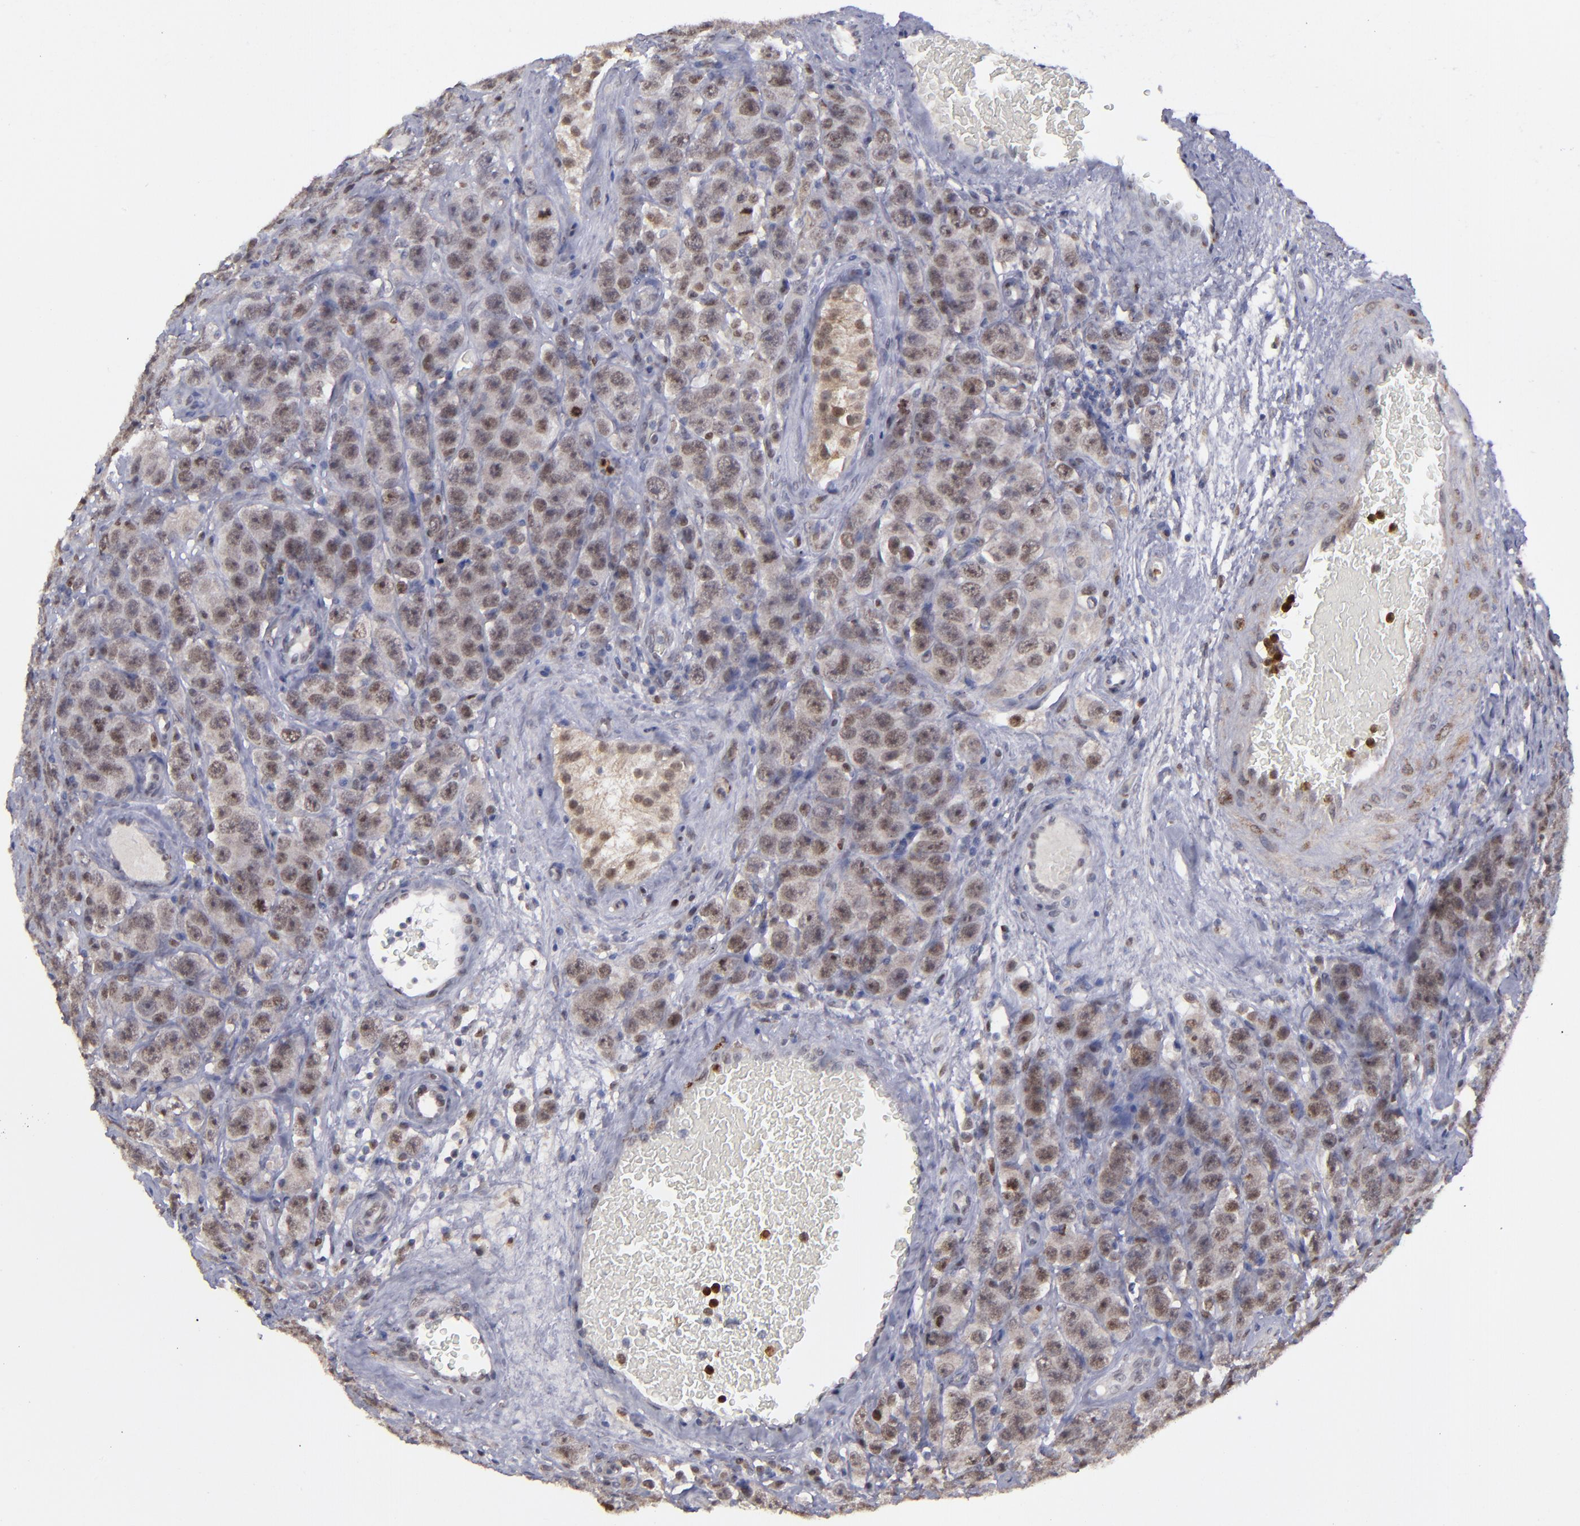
{"staining": {"intensity": "moderate", "quantity": ">75%", "location": "nuclear"}, "tissue": "testis cancer", "cell_type": "Tumor cells", "image_type": "cancer", "snomed": [{"axis": "morphology", "description": "Seminoma, NOS"}, {"axis": "topography", "description": "Testis"}], "caption": "Testis seminoma stained with immunohistochemistry (IHC) shows moderate nuclear expression in approximately >75% of tumor cells.", "gene": "RREB1", "patient": {"sex": "male", "age": 52}}